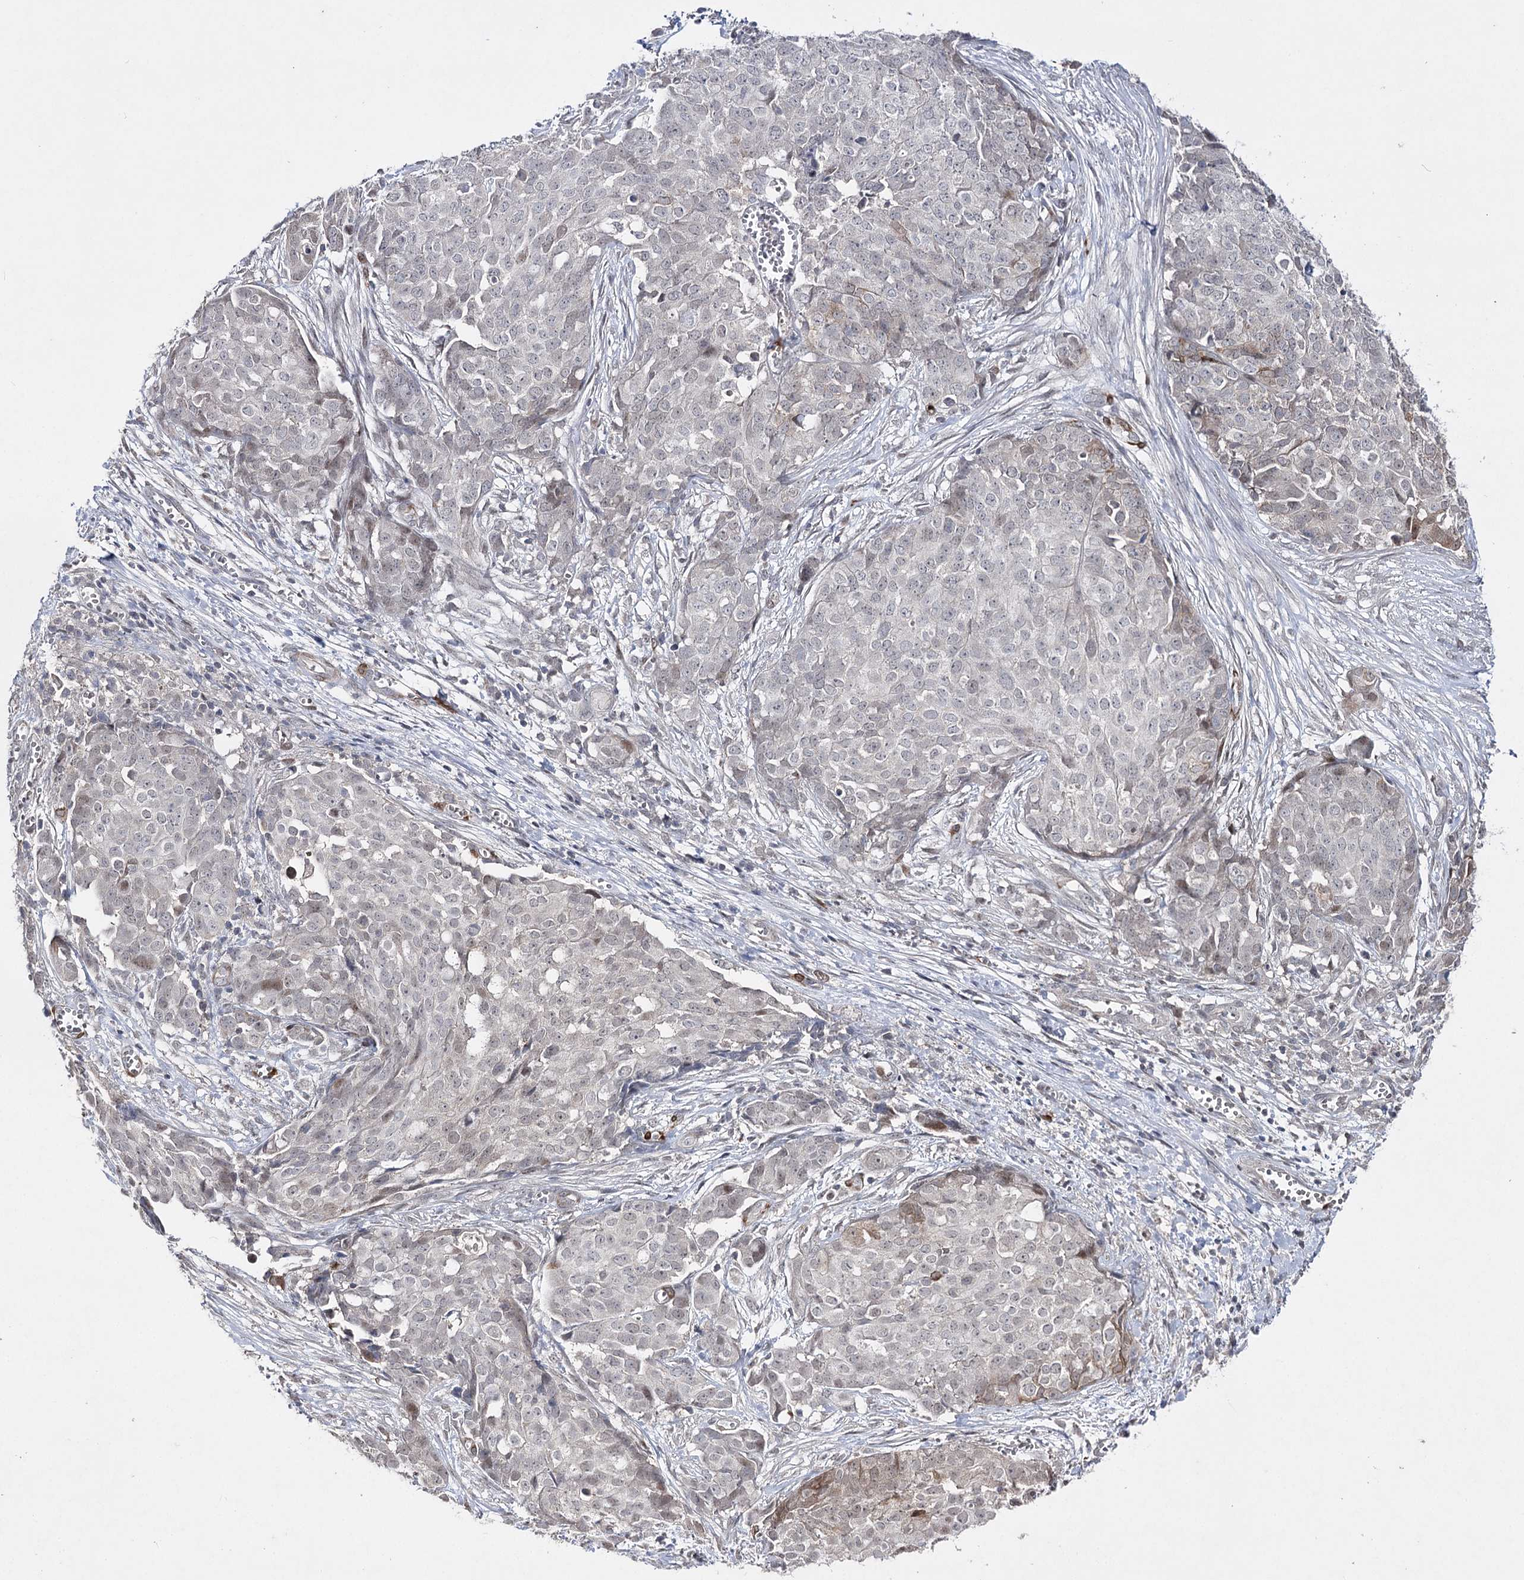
{"staining": {"intensity": "weak", "quantity": "<25%", "location": "cytoplasmic/membranous"}, "tissue": "ovarian cancer", "cell_type": "Tumor cells", "image_type": "cancer", "snomed": [{"axis": "morphology", "description": "Cystadenocarcinoma, serous, NOS"}, {"axis": "topography", "description": "Soft tissue"}, {"axis": "topography", "description": "Ovary"}], "caption": "Tumor cells are negative for brown protein staining in ovarian serous cystadenocarcinoma.", "gene": "HSD11B2", "patient": {"sex": "female", "age": 57}}